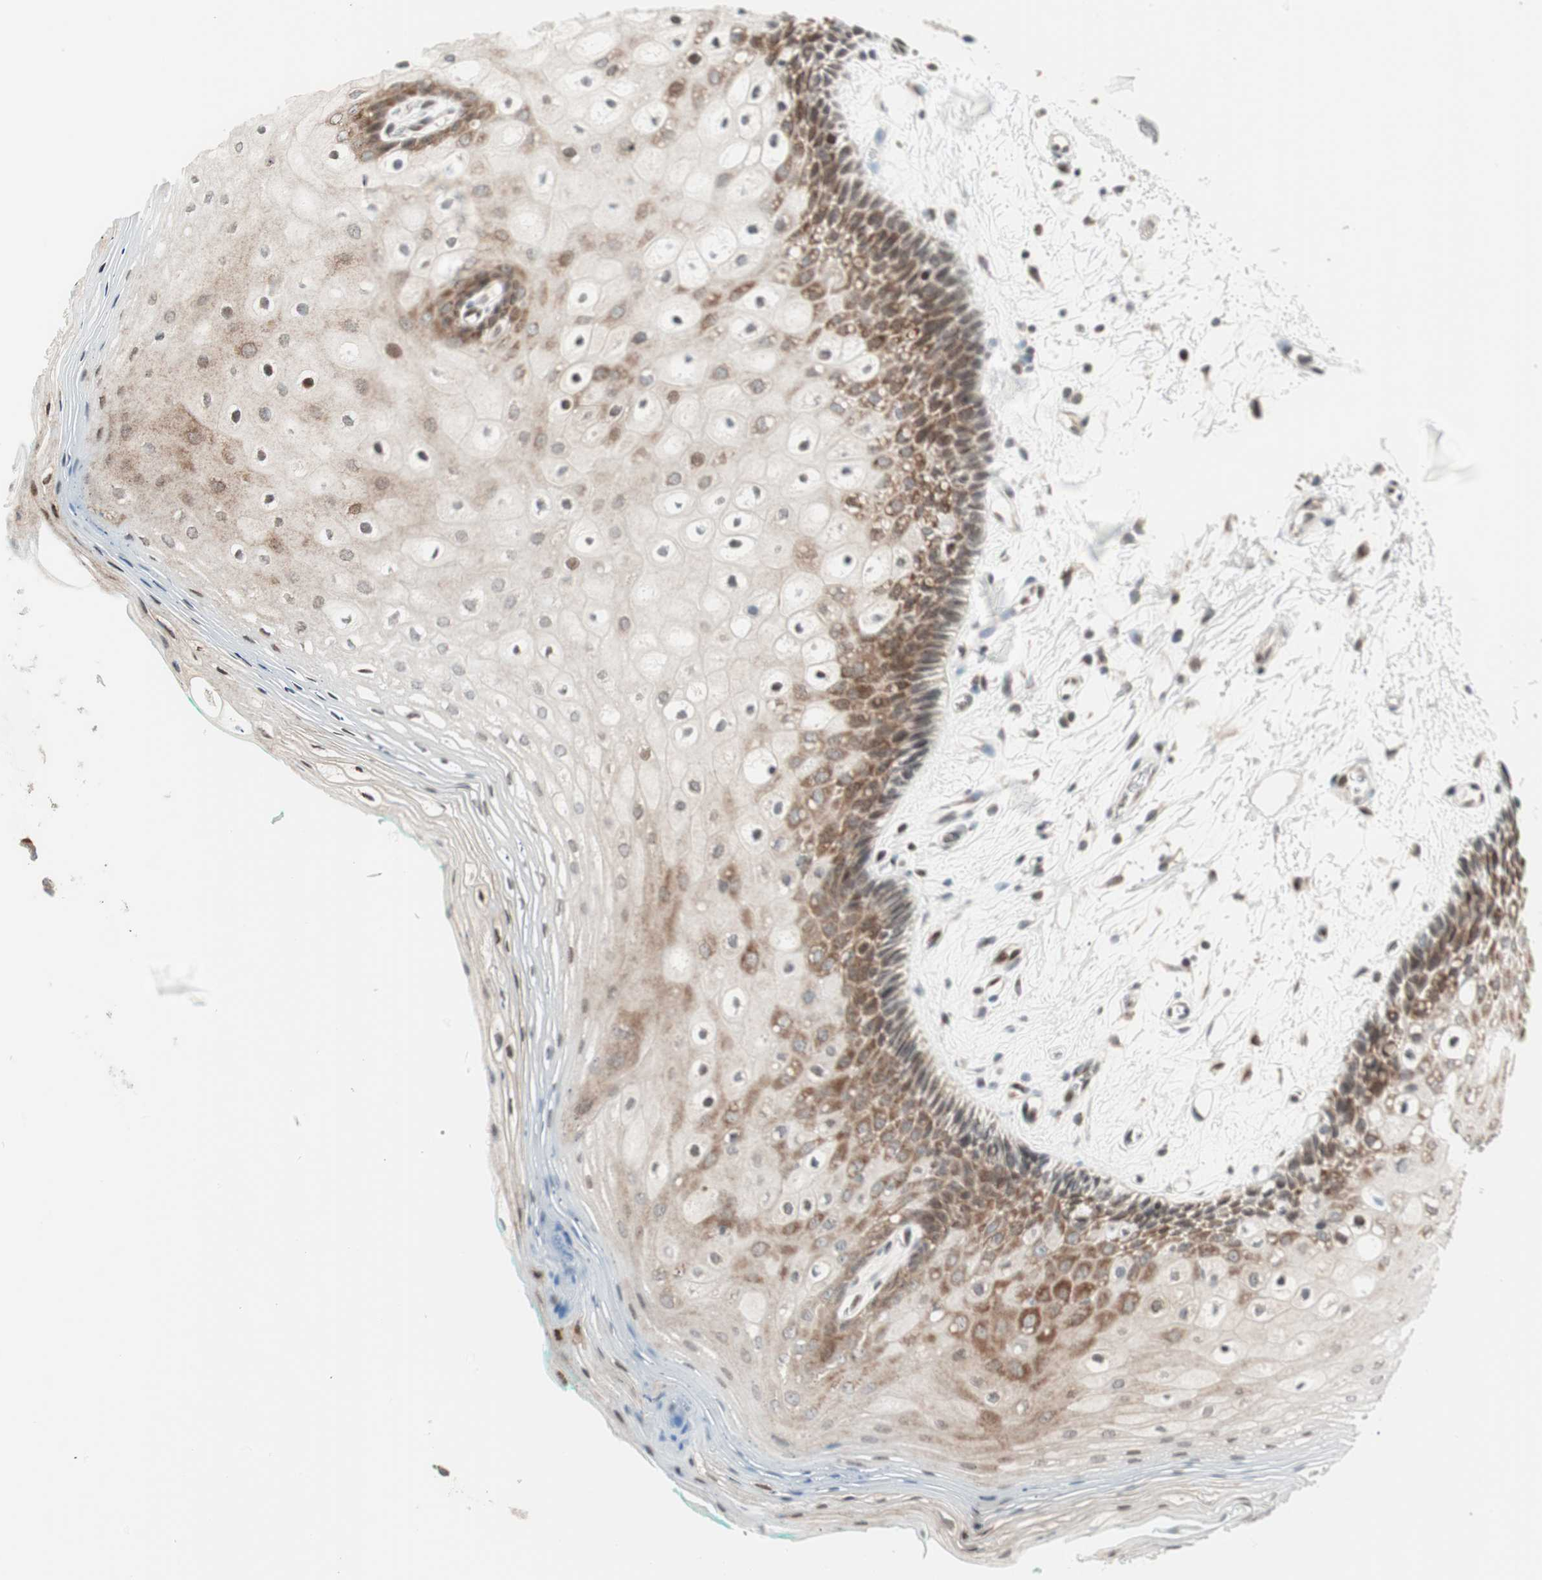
{"staining": {"intensity": "moderate", "quantity": "25%-75%", "location": "cytoplasmic/membranous,nuclear"}, "tissue": "oral mucosa", "cell_type": "Squamous epithelial cells", "image_type": "normal", "snomed": [{"axis": "morphology", "description": "Normal tissue, NOS"}, {"axis": "topography", "description": "Skeletal muscle"}, {"axis": "topography", "description": "Oral tissue"}, {"axis": "topography", "description": "Peripheral nerve tissue"}], "caption": "The image shows immunohistochemical staining of normal oral mucosa. There is moderate cytoplasmic/membranous,nuclear positivity is seen in approximately 25%-75% of squamous epithelial cells.", "gene": "TPT1", "patient": {"sex": "female", "age": 84}}